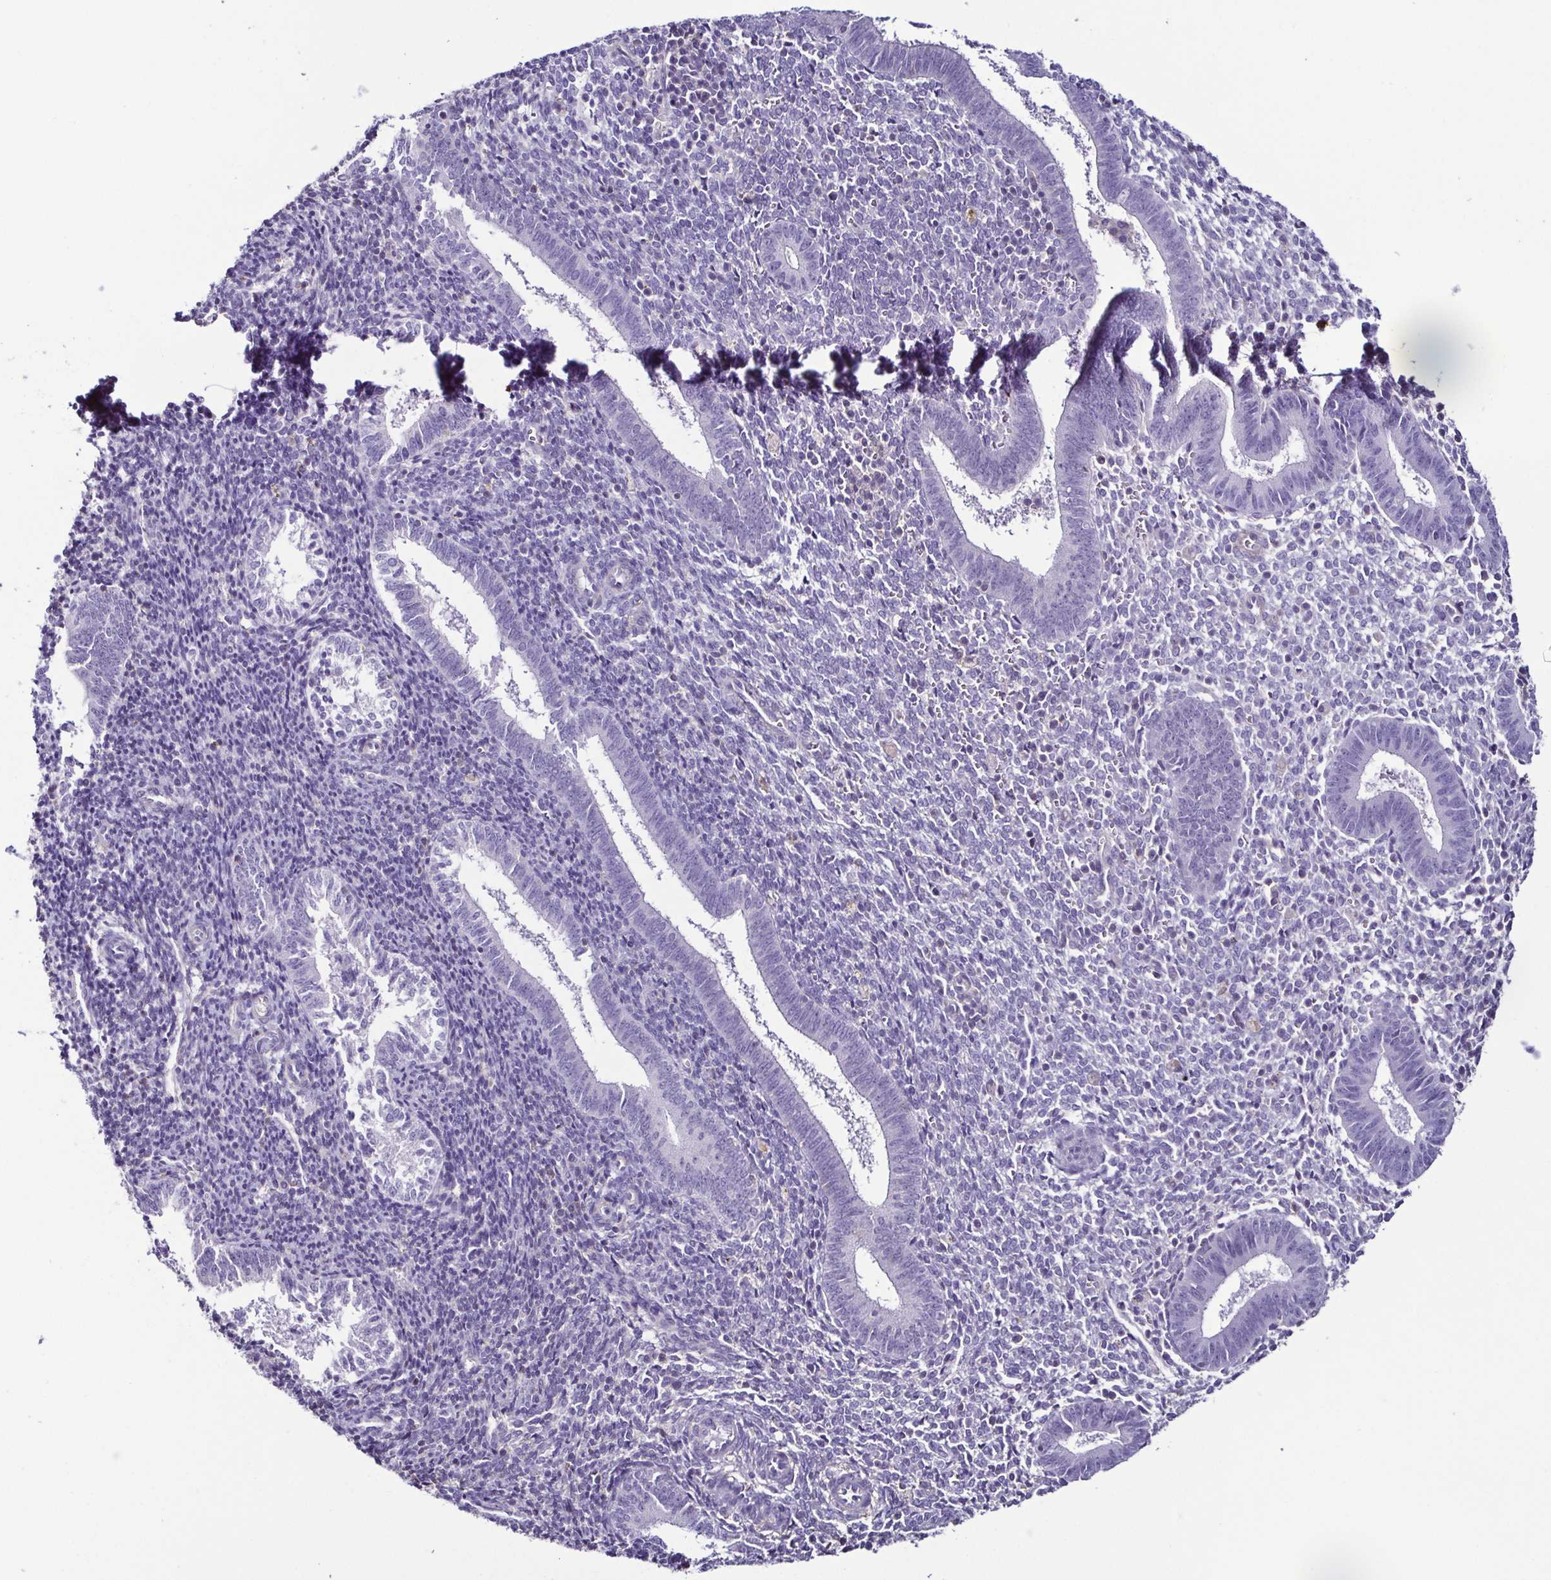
{"staining": {"intensity": "negative", "quantity": "none", "location": "none"}, "tissue": "endometrium", "cell_type": "Cells in endometrial stroma", "image_type": "normal", "snomed": [{"axis": "morphology", "description": "Normal tissue, NOS"}, {"axis": "topography", "description": "Endometrium"}], "caption": "This is an IHC micrograph of unremarkable endometrium. There is no staining in cells in endometrial stroma.", "gene": "TNNT2", "patient": {"sex": "female", "age": 25}}